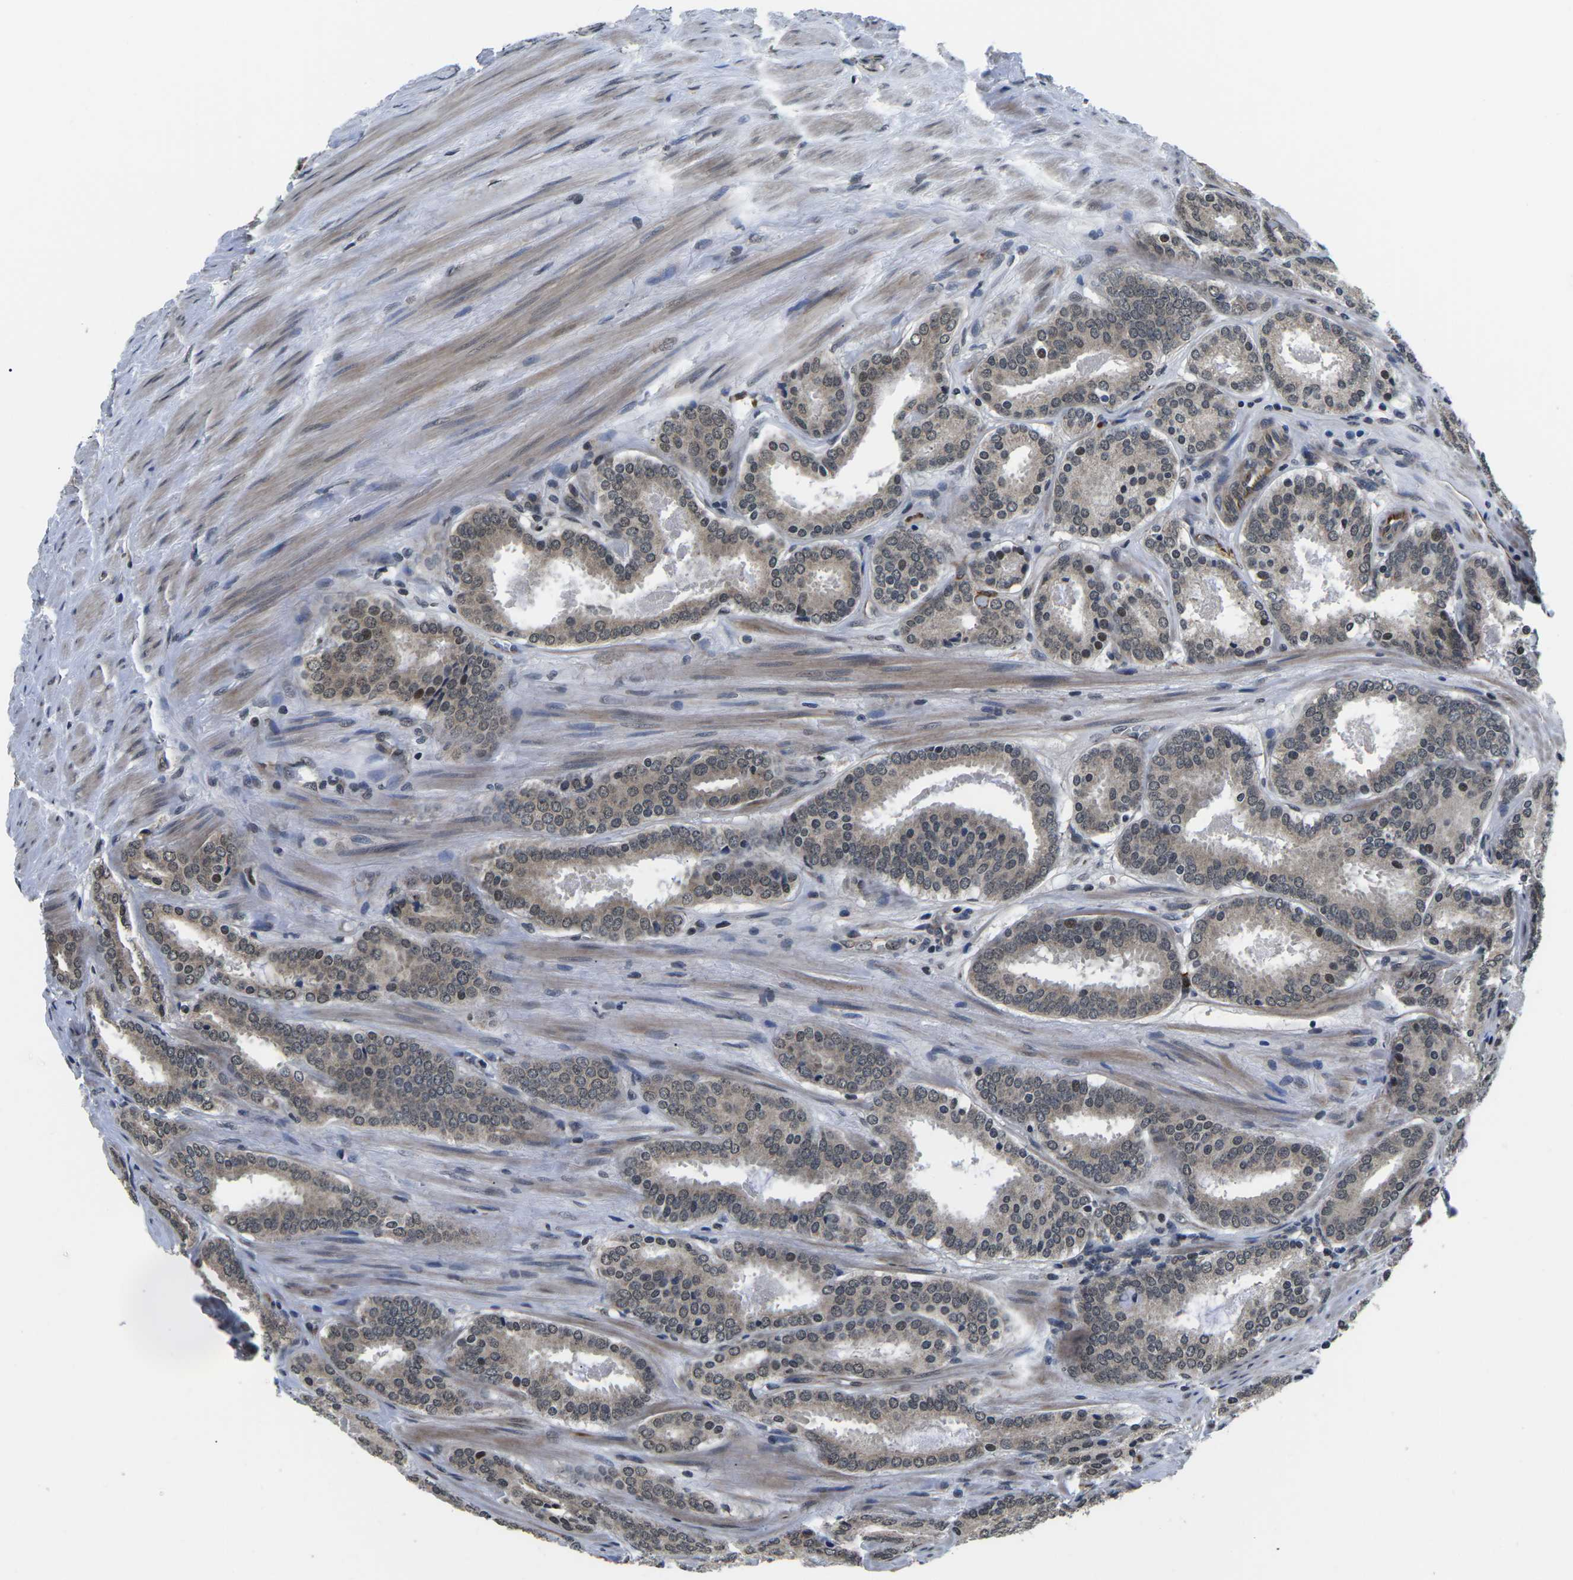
{"staining": {"intensity": "weak", "quantity": ">75%", "location": "cytoplasmic/membranous,nuclear"}, "tissue": "prostate cancer", "cell_type": "Tumor cells", "image_type": "cancer", "snomed": [{"axis": "morphology", "description": "Adenocarcinoma, Low grade"}, {"axis": "topography", "description": "Prostate"}], "caption": "Immunohistochemistry (IHC) photomicrograph of neoplastic tissue: prostate cancer stained using IHC exhibits low levels of weak protein expression localized specifically in the cytoplasmic/membranous and nuclear of tumor cells, appearing as a cytoplasmic/membranous and nuclear brown color.", "gene": "CCNE1", "patient": {"sex": "male", "age": 69}}